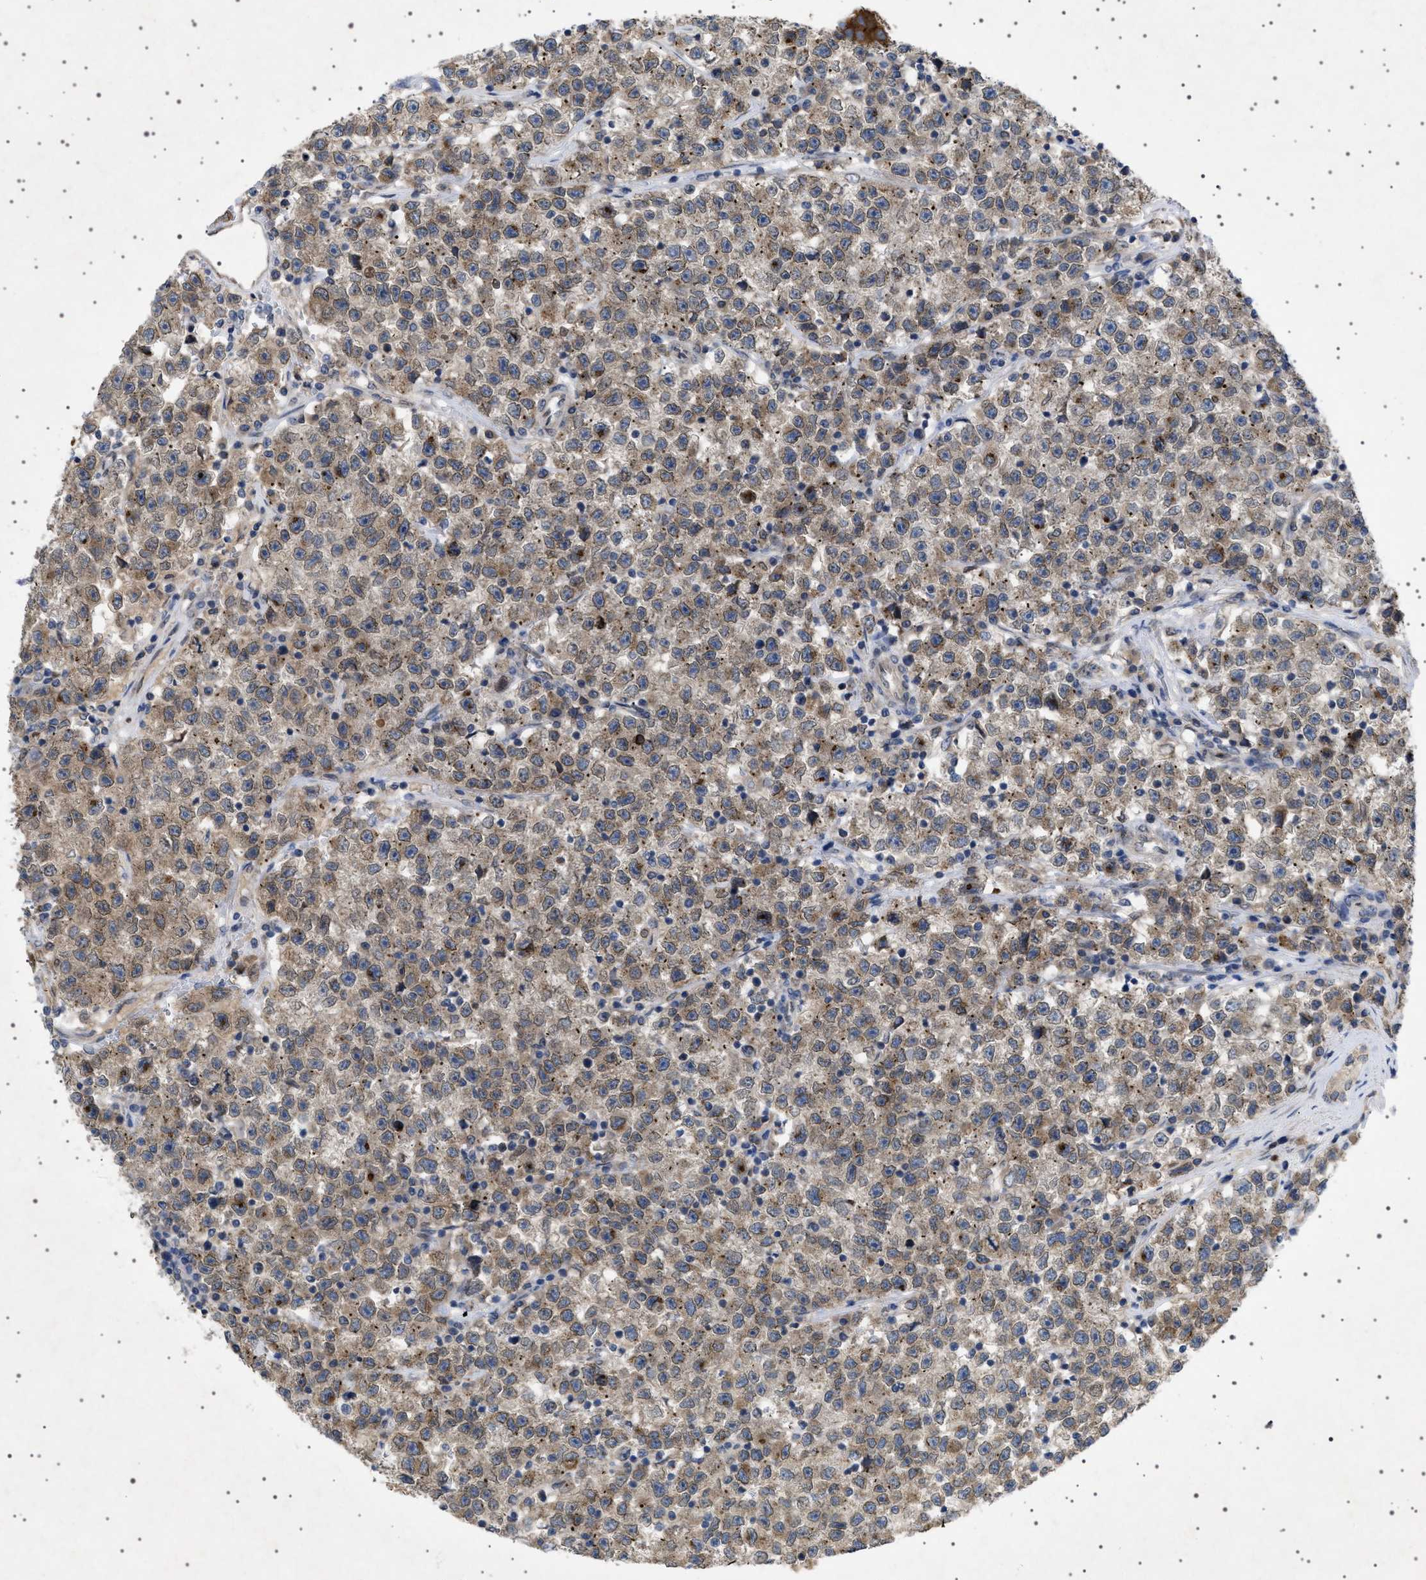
{"staining": {"intensity": "moderate", "quantity": ">75%", "location": "cytoplasmic/membranous,nuclear"}, "tissue": "testis cancer", "cell_type": "Tumor cells", "image_type": "cancer", "snomed": [{"axis": "morphology", "description": "Seminoma, NOS"}, {"axis": "topography", "description": "Testis"}], "caption": "A brown stain highlights moderate cytoplasmic/membranous and nuclear staining of a protein in testis seminoma tumor cells. The staining is performed using DAB brown chromogen to label protein expression. The nuclei are counter-stained blue using hematoxylin.", "gene": "NUP93", "patient": {"sex": "male", "age": 22}}